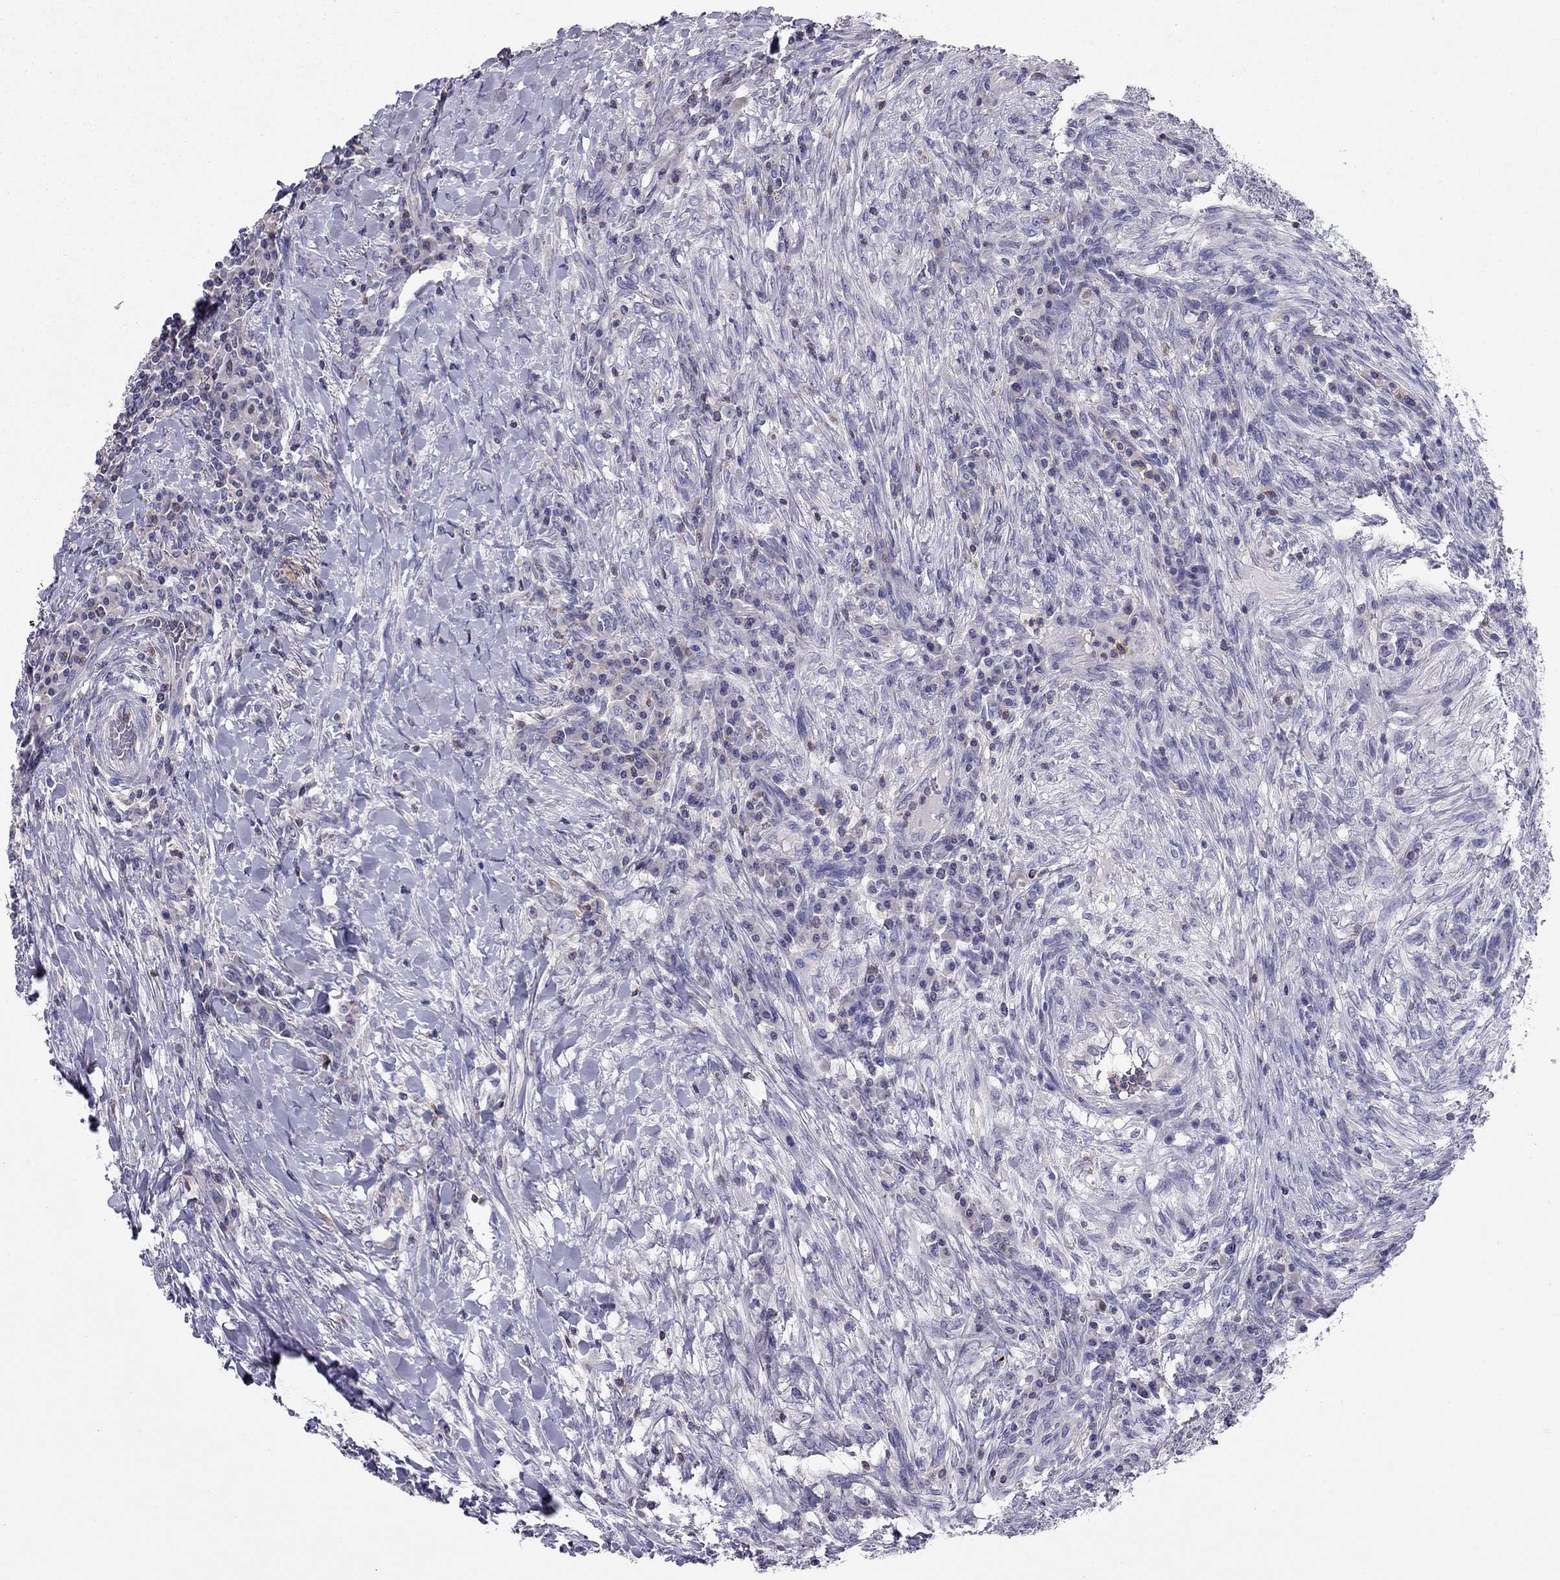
{"staining": {"intensity": "negative", "quantity": "none", "location": "none"}, "tissue": "colorectal cancer", "cell_type": "Tumor cells", "image_type": "cancer", "snomed": [{"axis": "morphology", "description": "Adenocarcinoma, NOS"}, {"axis": "topography", "description": "Colon"}], "caption": "A micrograph of colorectal cancer (adenocarcinoma) stained for a protein shows no brown staining in tumor cells. (DAB (3,3'-diaminobenzidine) immunohistochemistry (IHC) visualized using brightfield microscopy, high magnification).", "gene": "CITED1", "patient": {"sex": "male", "age": 53}}